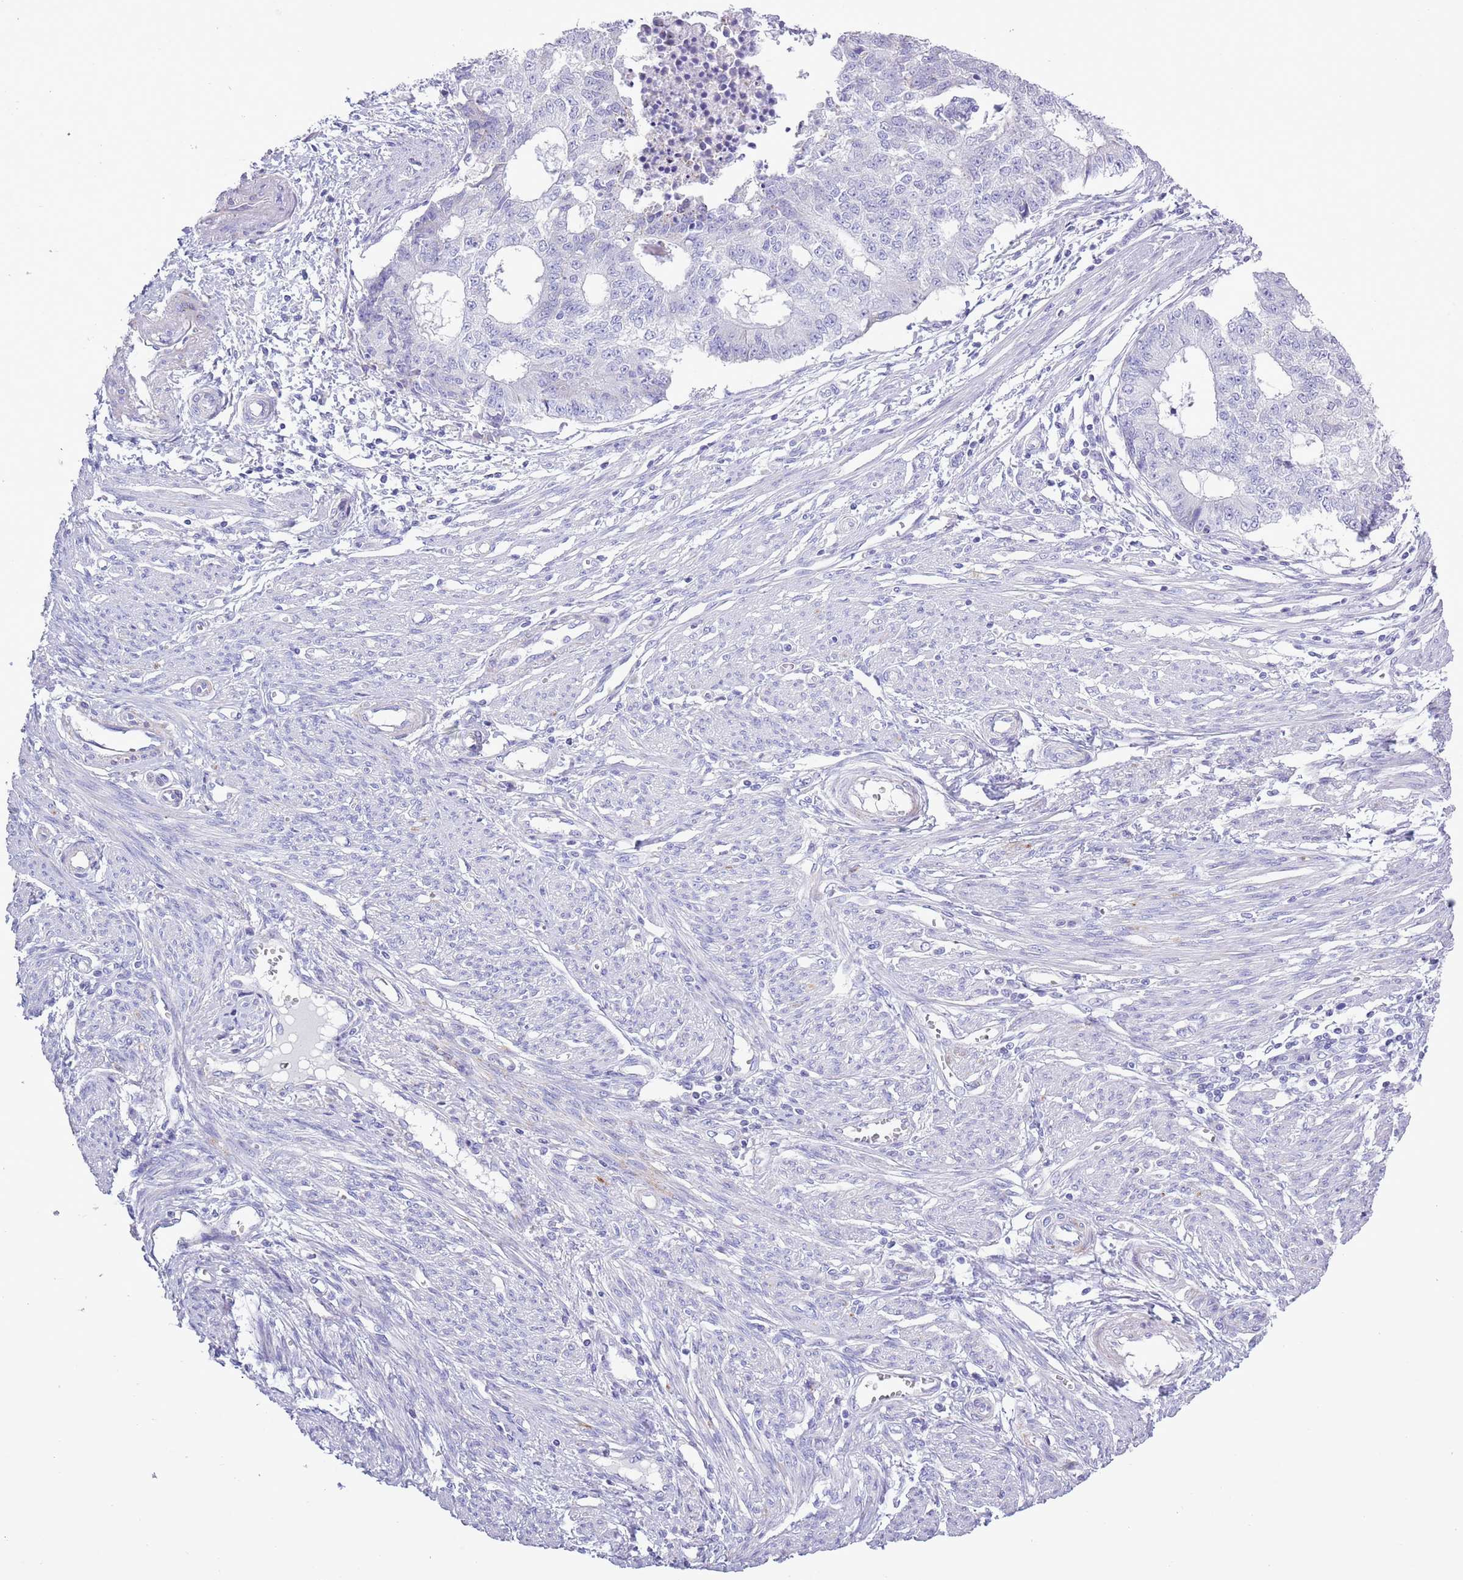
{"staining": {"intensity": "negative", "quantity": "none", "location": "none"}, "tissue": "endometrial cancer", "cell_type": "Tumor cells", "image_type": "cancer", "snomed": [{"axis": "morphology", "description": "Adenocarcinoma, NOS"}, {"axis": "topography", "description": "Endometrium"}], "caption": "Protein analysis of endometrial cancer (adenocarcinoma) exhibits no significant positivity in tumor cells.", "gene": "MOCOS", "patient": {"sex": "female", "age": 56}}